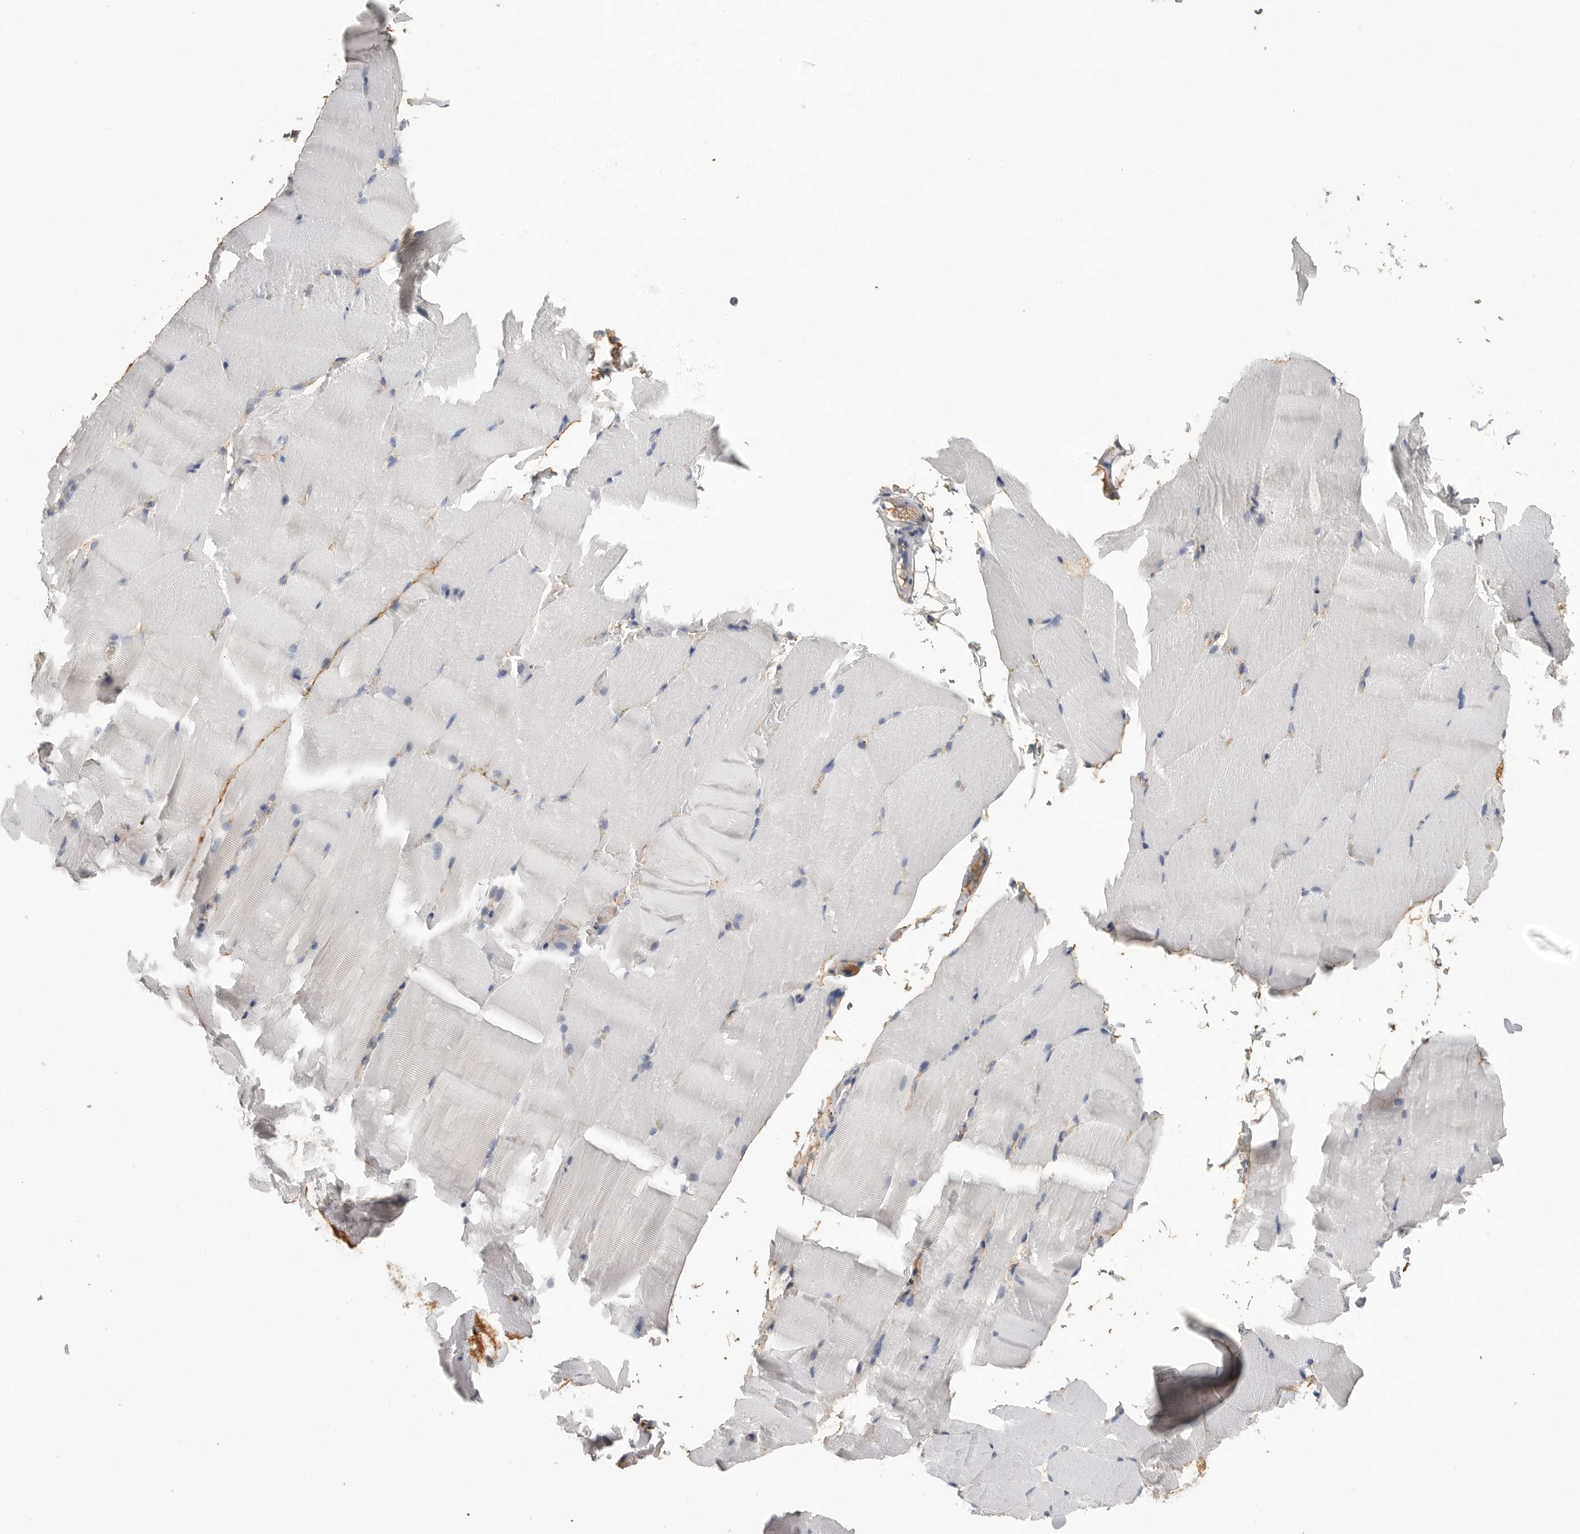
{"staining": {"intensity": "negative", "quantity": "none", "location": "none"}, "tissue": "skeletal muscle", "cell_type": "Myocytes", "image_type": "normal", "snomed": [{"axis": "morphology", "description": "Normal tissue, NOS"}, {"axis": "topography", "description": "Skeletal muscle"}, {"axis": "topography", "description": "Parathyroid gland"}], "caption": "DAB immunohistochemical staining of normal human skeletal muscle reveals no significant expression in myocytes.", "gene": "SDC3", "patient": {"sex": "female", "age": 37}}